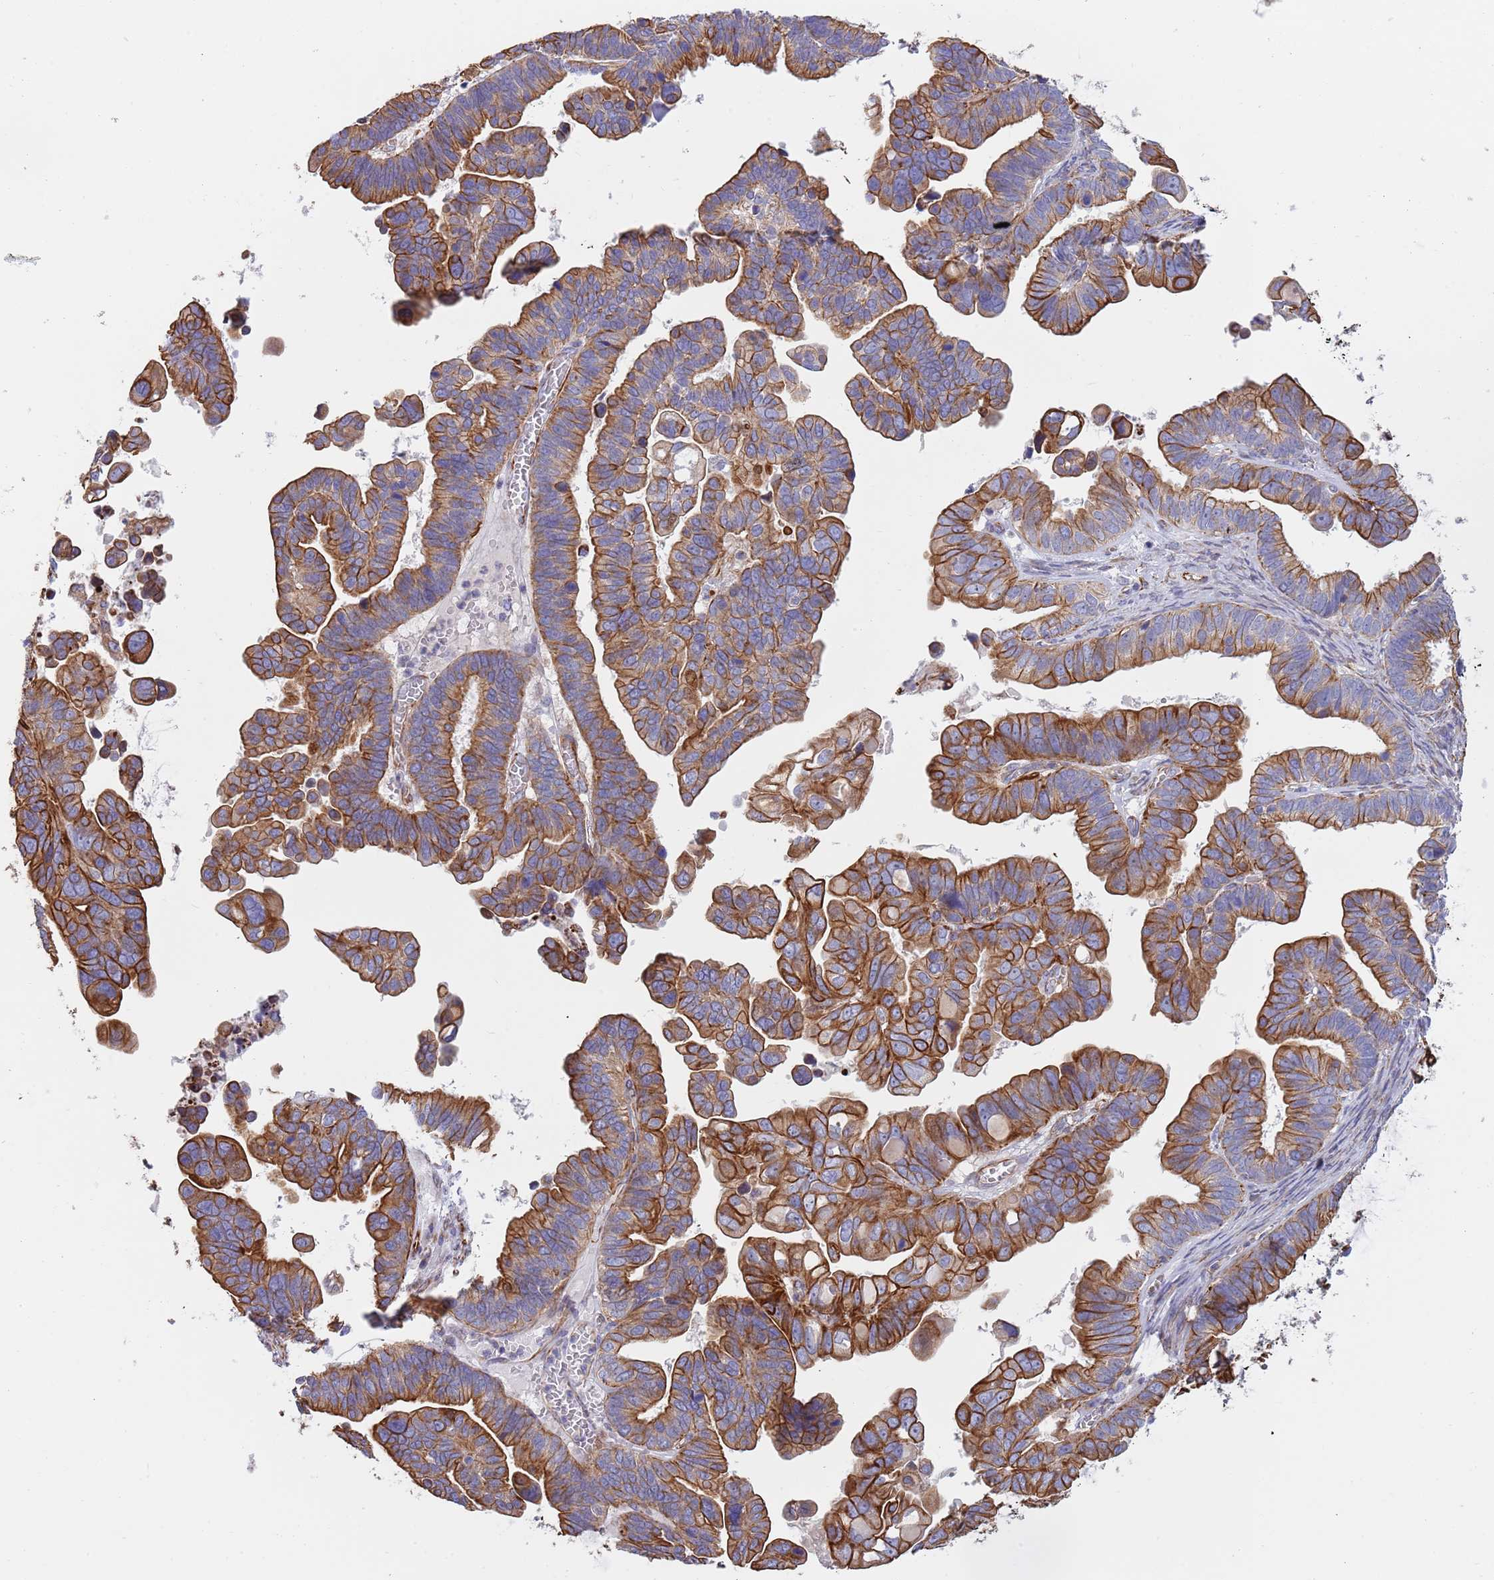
{"staining": {"intensity": "moderate", "quantity": ">75%", "location": "cytoplasmic/membranous"}, "tissue": "ovarian cancer", "cell_type": "Tumor cells", "image_type": "cancer", "snomed": [{"axis": "morphology", "description": "Cystadenocarcinoma, serous, NOS"}, {"axis": "topography", "description": "Ovary"}], "caption": "Immunohistochemical staining of human serous cystadenocarcinoma (ovarian) shows medium levels of moderate cytoplasmic/membranous protein expression in approximately >75% of tumor cells.", "gene": "MOGAT1", "patient": {"sex": "female", "age": 56}}